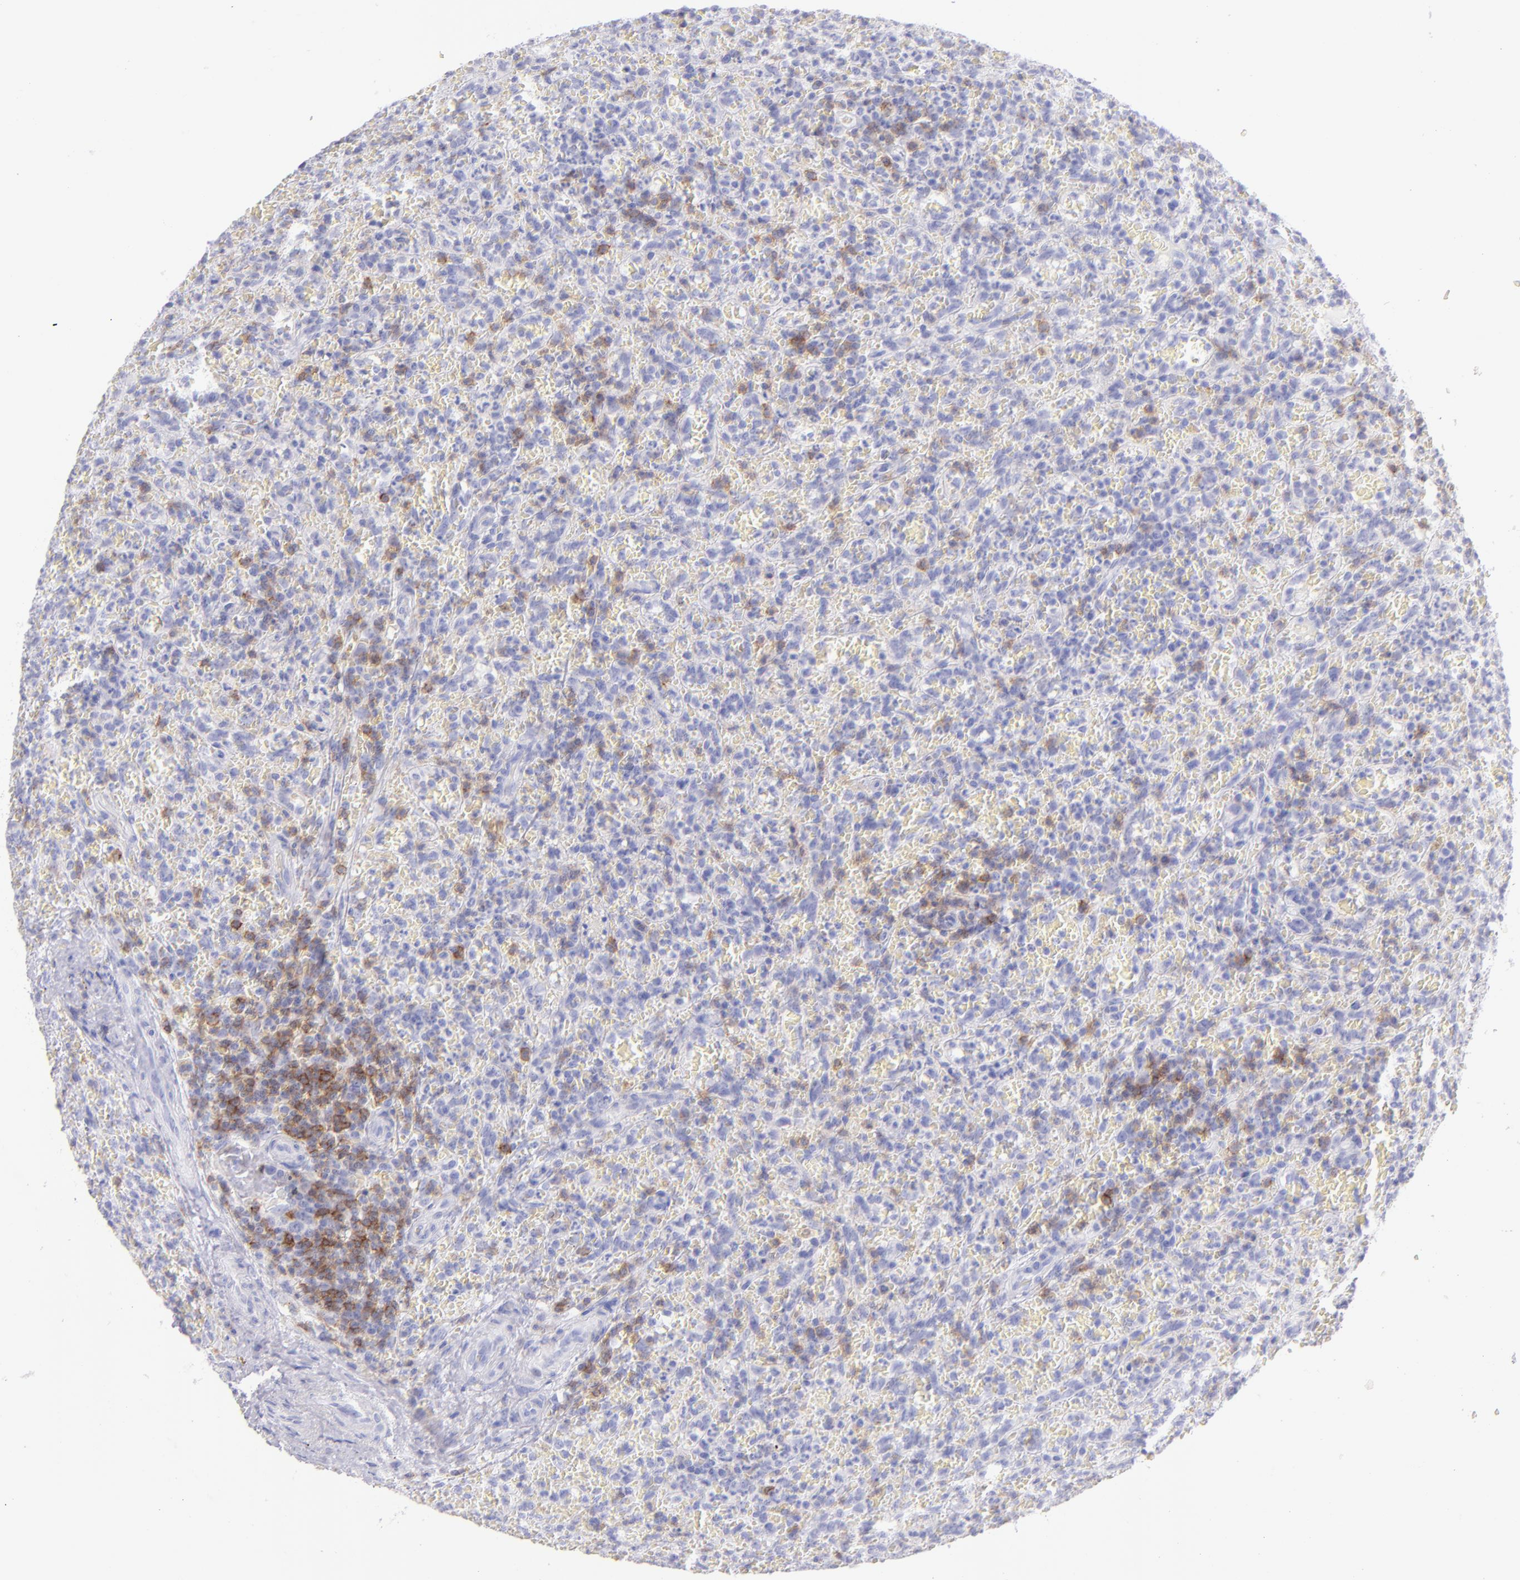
{"staining": {"intensity": "weak", "quantity": "<25%", "location": "cytoplasmic/membranous"}, "tissue": "lymphoma", "cell_type": "Tumor cells", "image_type": "cancer", "snomed": [{"axis": "morphology", "description": "Malignant lymphoma, non-Hodgkin's type, Low grade"}, {"axis": "topography", "description": "Spleen"}], "caption": "The IHC histopathology image has no significant expression in tumor cells of low-grade malignant lymphoma, non-Hodgkin's type tissue. (Brightfield microscopy of DAB (3,3'-diaminobenzidine) IHC at high magnification).", "gene": "CD69", "patient": {"sex": "female", "age": 64}}